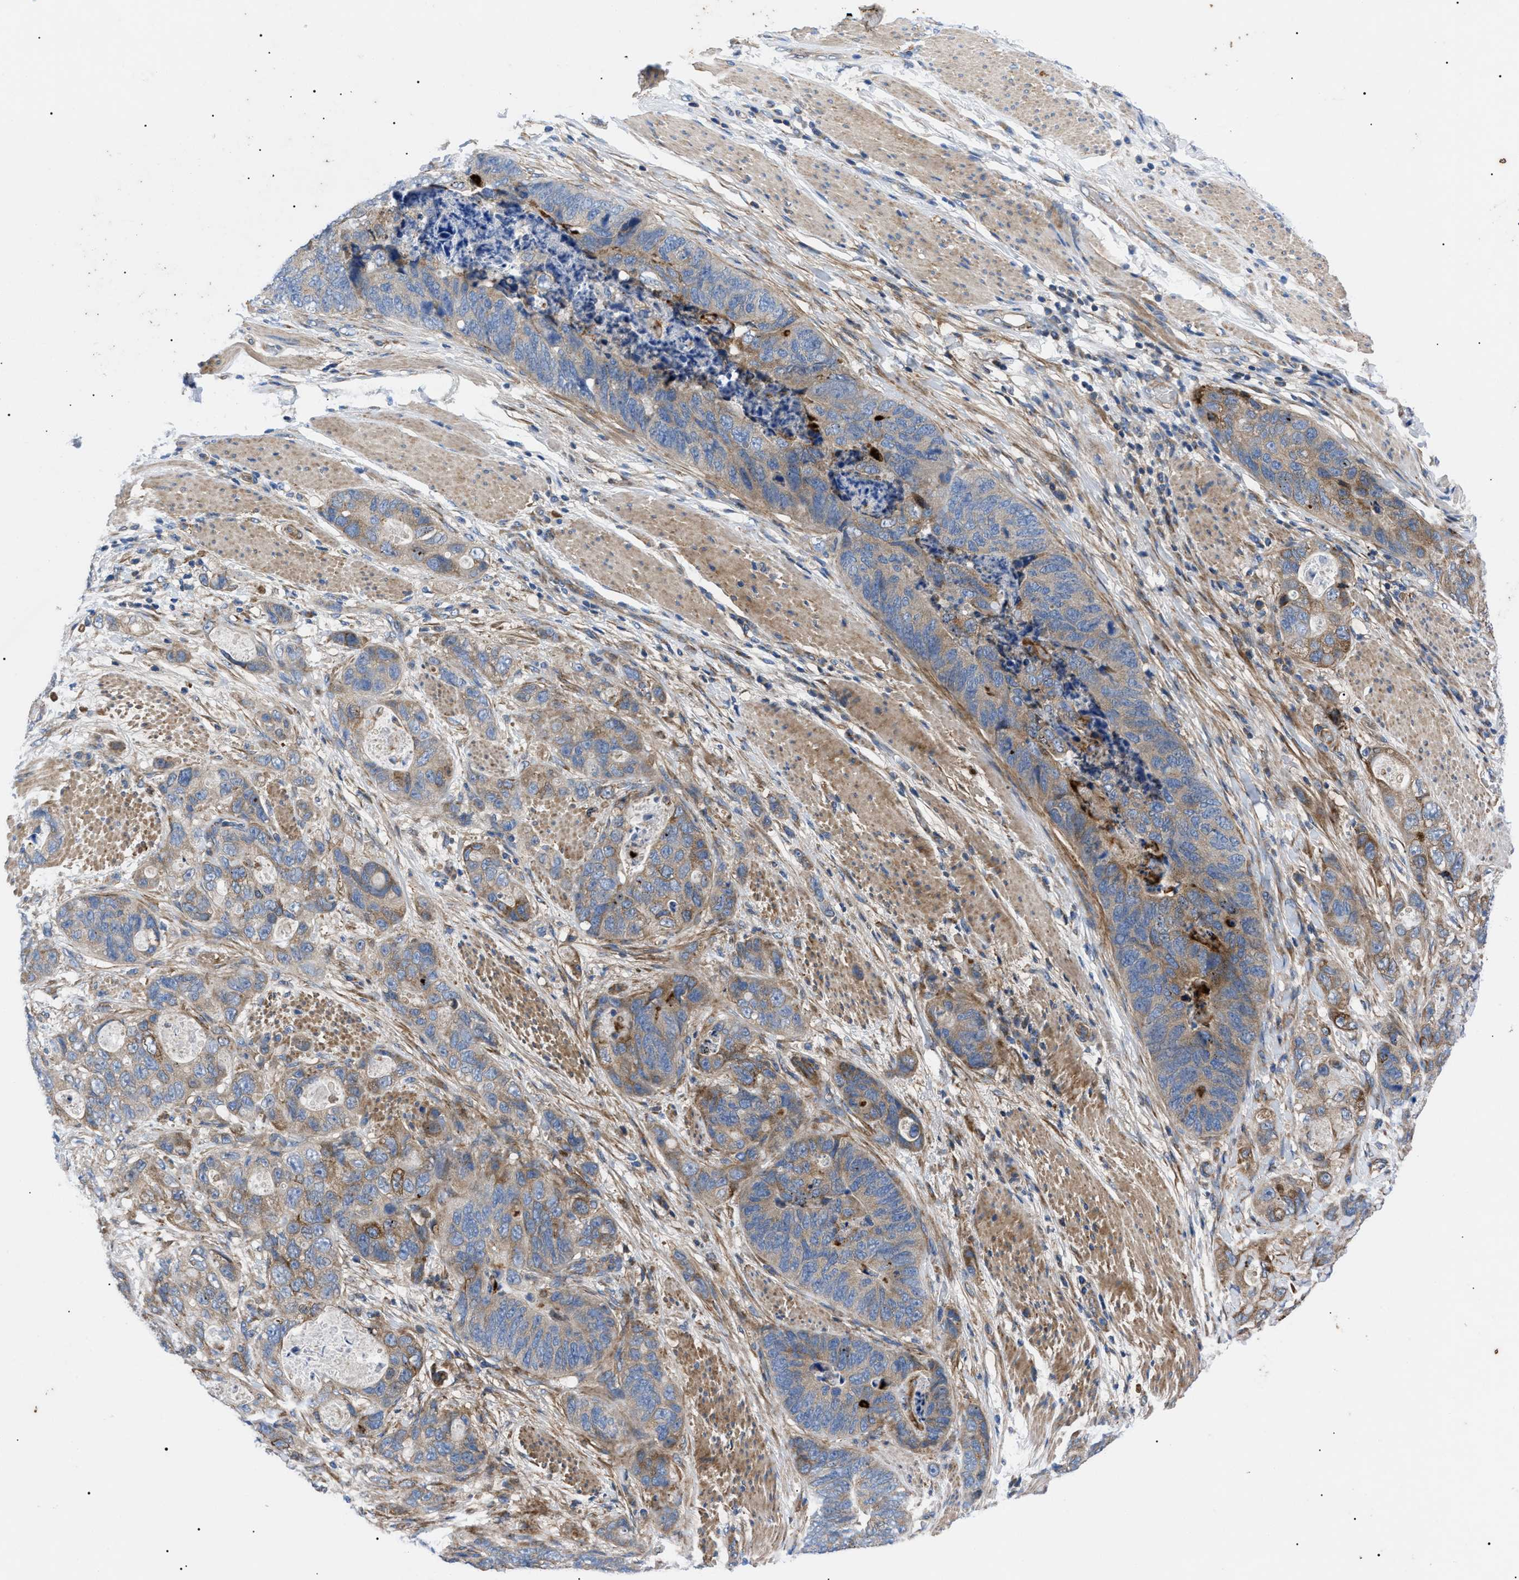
{"staining": {"intensity": "moderate", "quantity": "<25%", "location": "cytoplasmic/membranous"}, "tissue": "stomach cancer", "cell_type": "Tumor cells", "image_type": "cancer", "snomed": [{"axis": "morphology", "description": "Adenocarcinoma, NOS"}, {"axis": "topography", "description": "Stomach"}], "caption": "Immunohistochemistry (DAB (3,3'-diaminobenzidine)) staining of human stomach cancer demonstrates moderate cytoplasmic/membranous protein expression in approximately <25% of tumor cells. Immunohistochemistry stains the protein in brown and the nuclei are stained blue.", "gene": "HSPB8", "patient": {"sex": "female", "age": 89}}